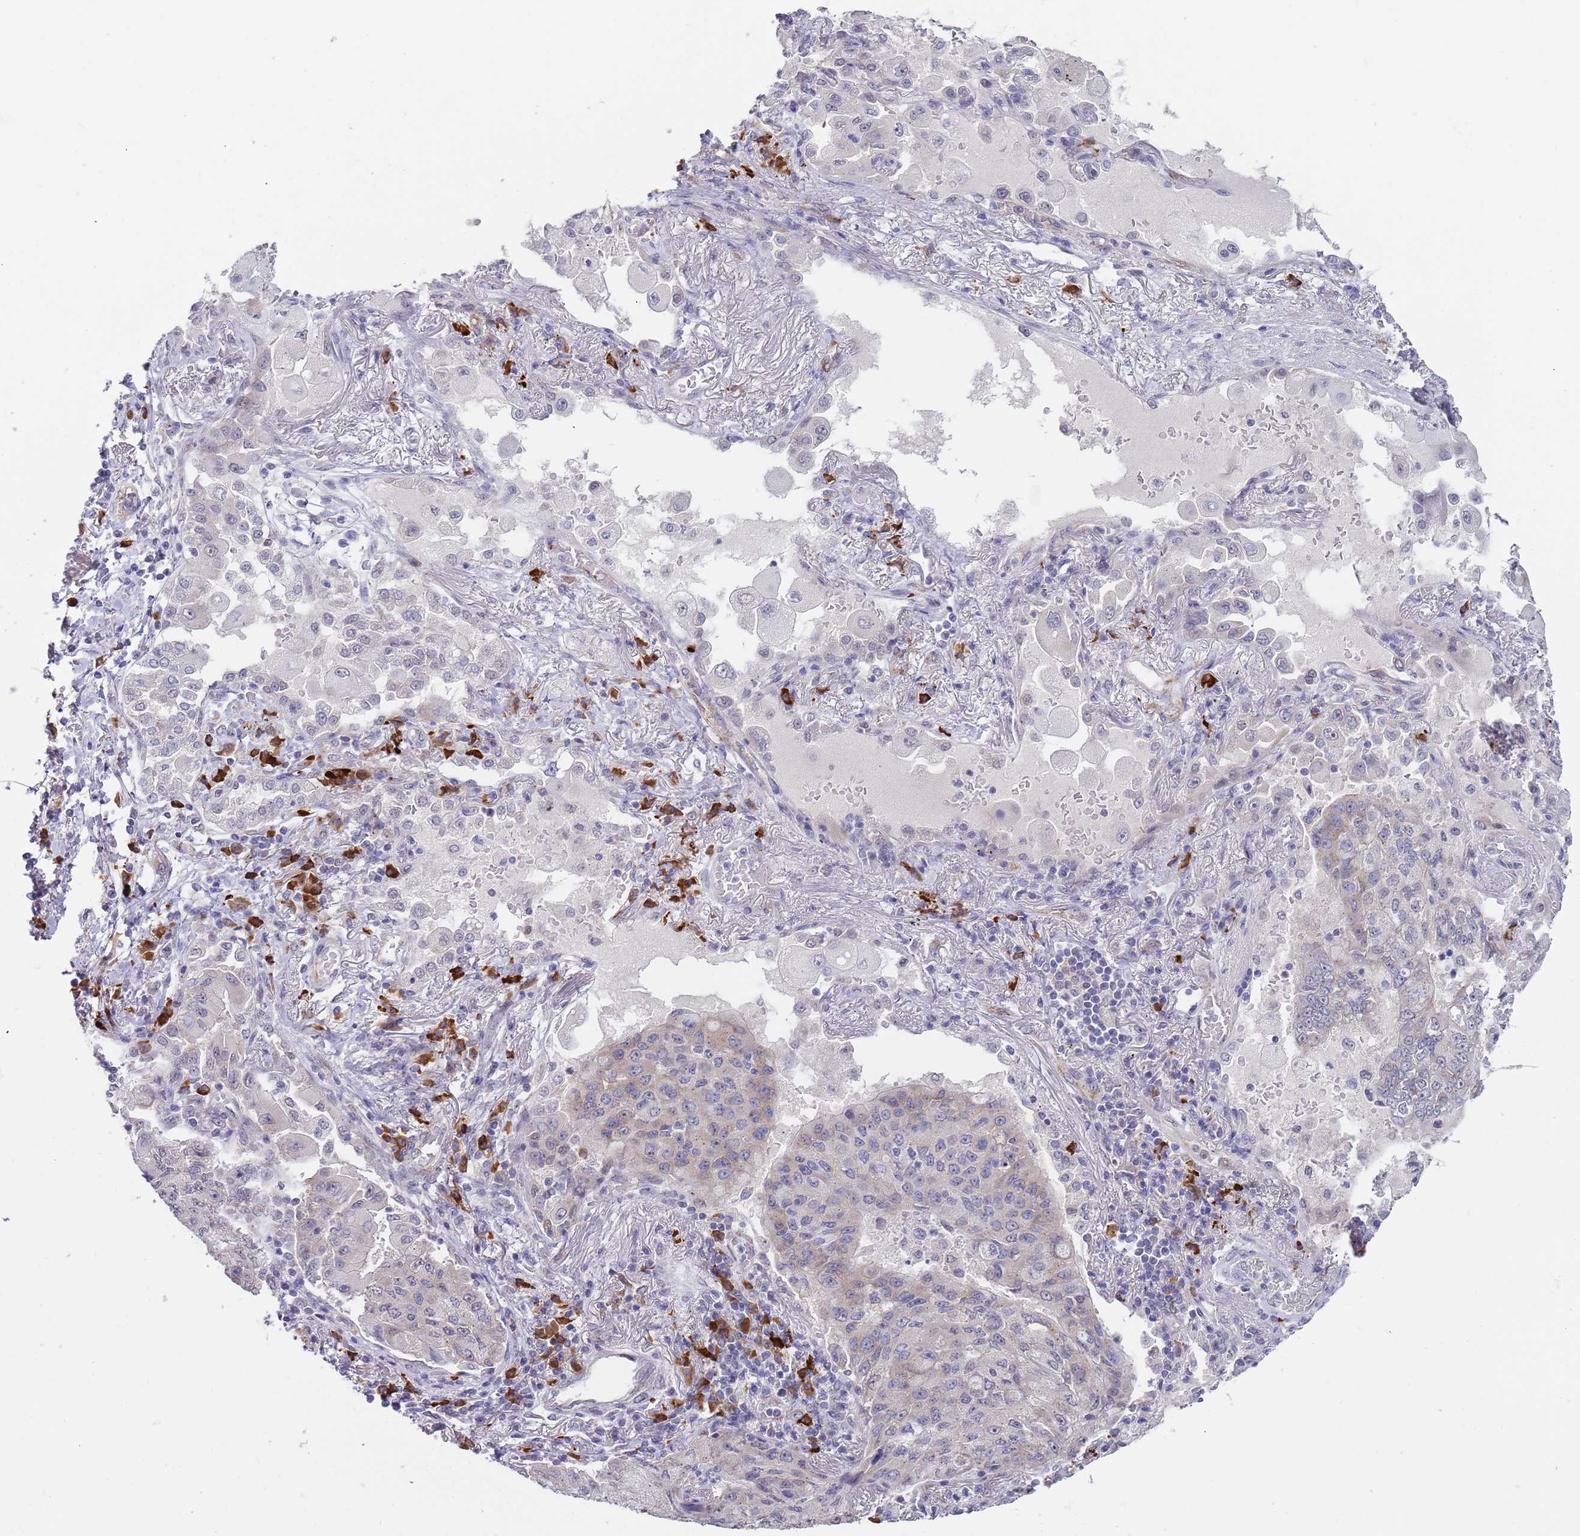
{"staining": {"intensity": "negative", "quantity": "none", "location": "none"}, "tissue": "lung cancer", "cell_type": "Tumor cells", "image_type": "cancer", "snomed": [{"axis": "morphology", "description": "Squamous cell carcinoma, NOS"}, {"axis": "topography", "description": "Lung"}], "caption": "A micrograph of lung cancer stained for a protein exhibits no brown staining in tumor cells. (Stains: DAB (3,3'-diaminobenzidine) immunohistochemistry with hematoxylin counter stain, Microscopy: brightfield microscopy at high magnification).", "gene": "TNRC6C", "patient": {"sex": "male", "age": 74}}